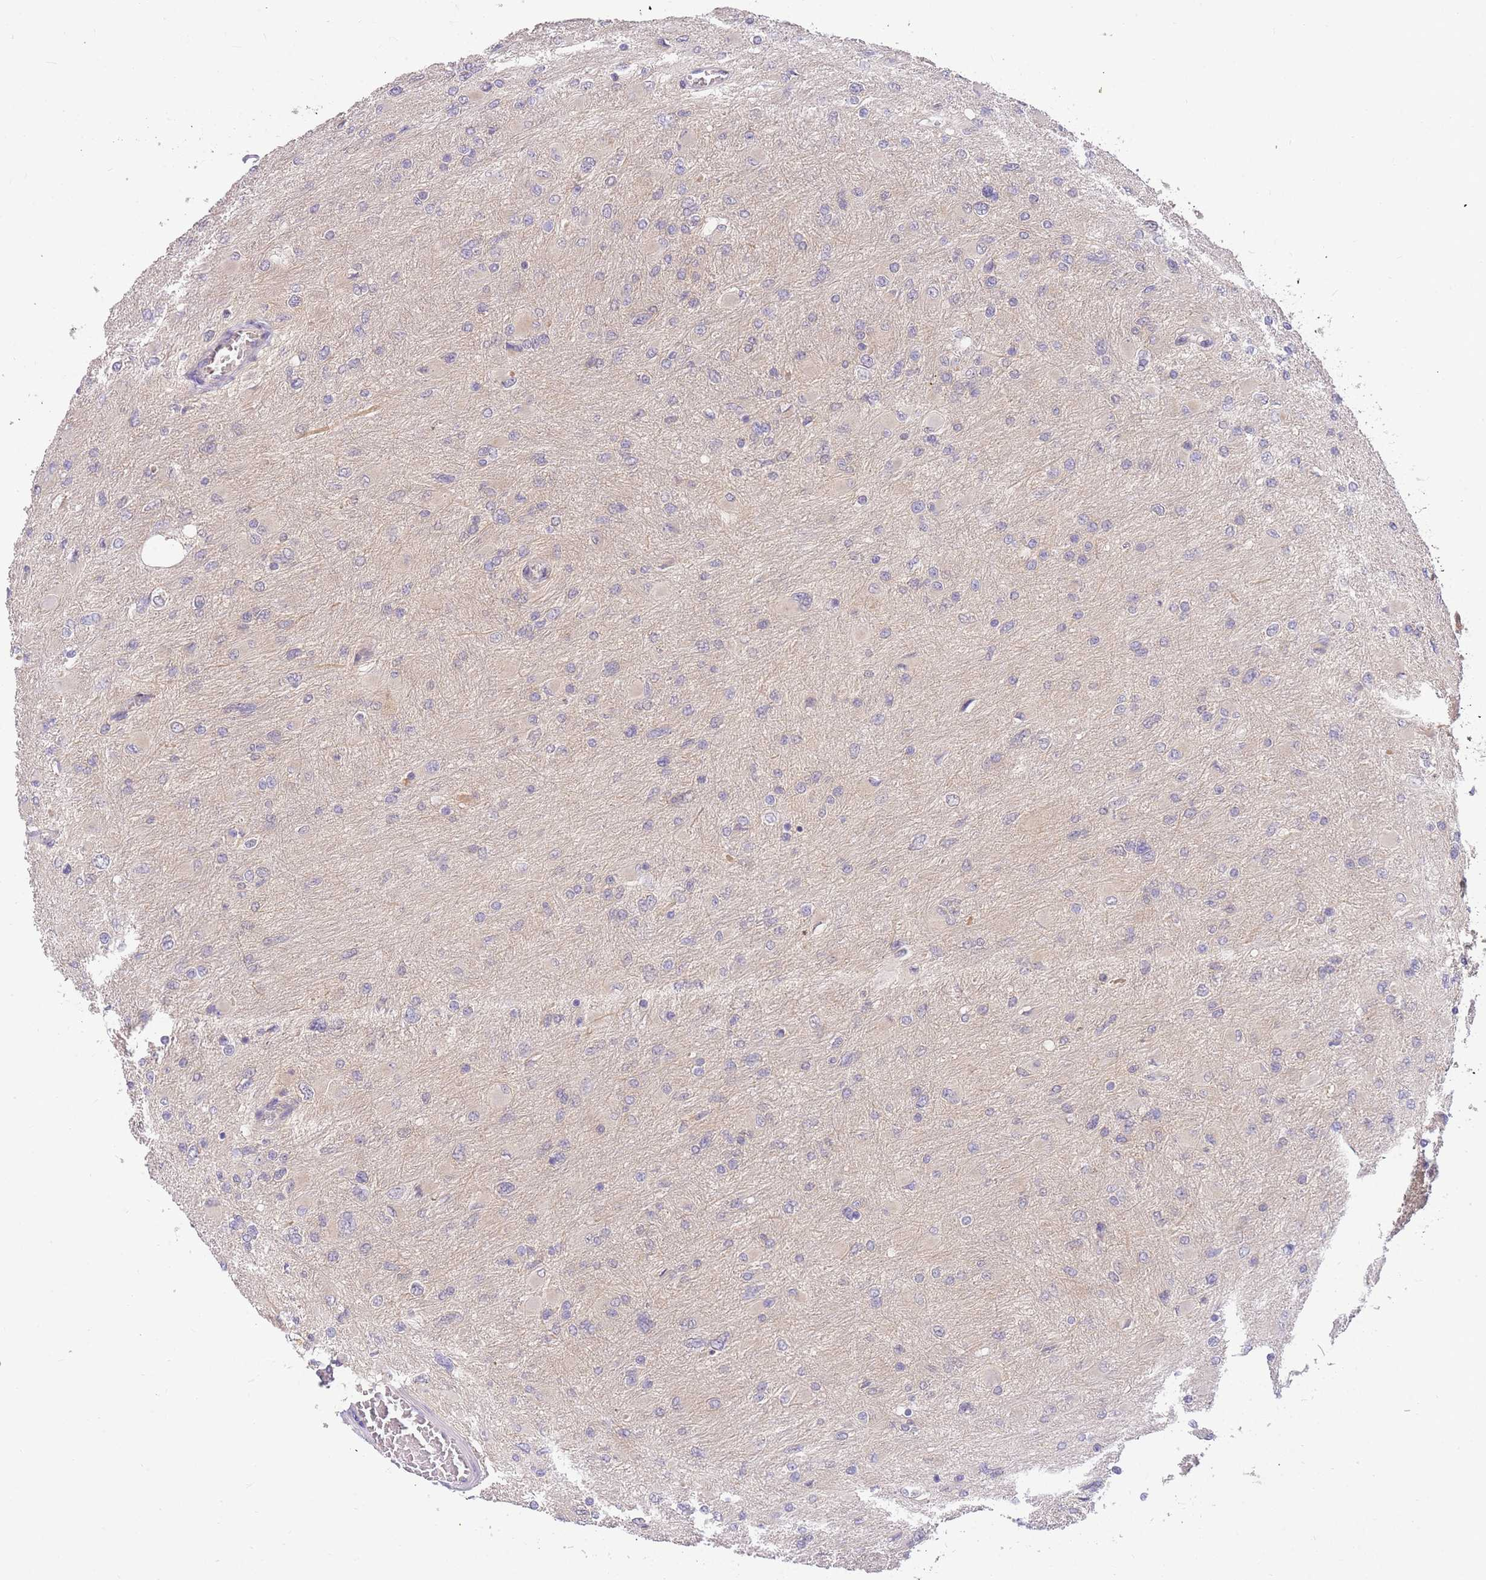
{"staining": {"intensity": "negative", "quantity": "none", "location": "none"}, "tissue": "glioma", "cell_type": "Tumor cells", "image_type": "cancer", "snomed": [{"axis": "morphology", "description": "Glioma, malignant, High grade"}, {"axis": "topography", "description": "Cerebral cortex"}], "caption": "This is a histopathology image of immunohistochemistry (IHC) staining of glioma, which shows no expression in tumor cells.", "gene": "ZNF577", "patient": {"sex": "female", "age": 36}}